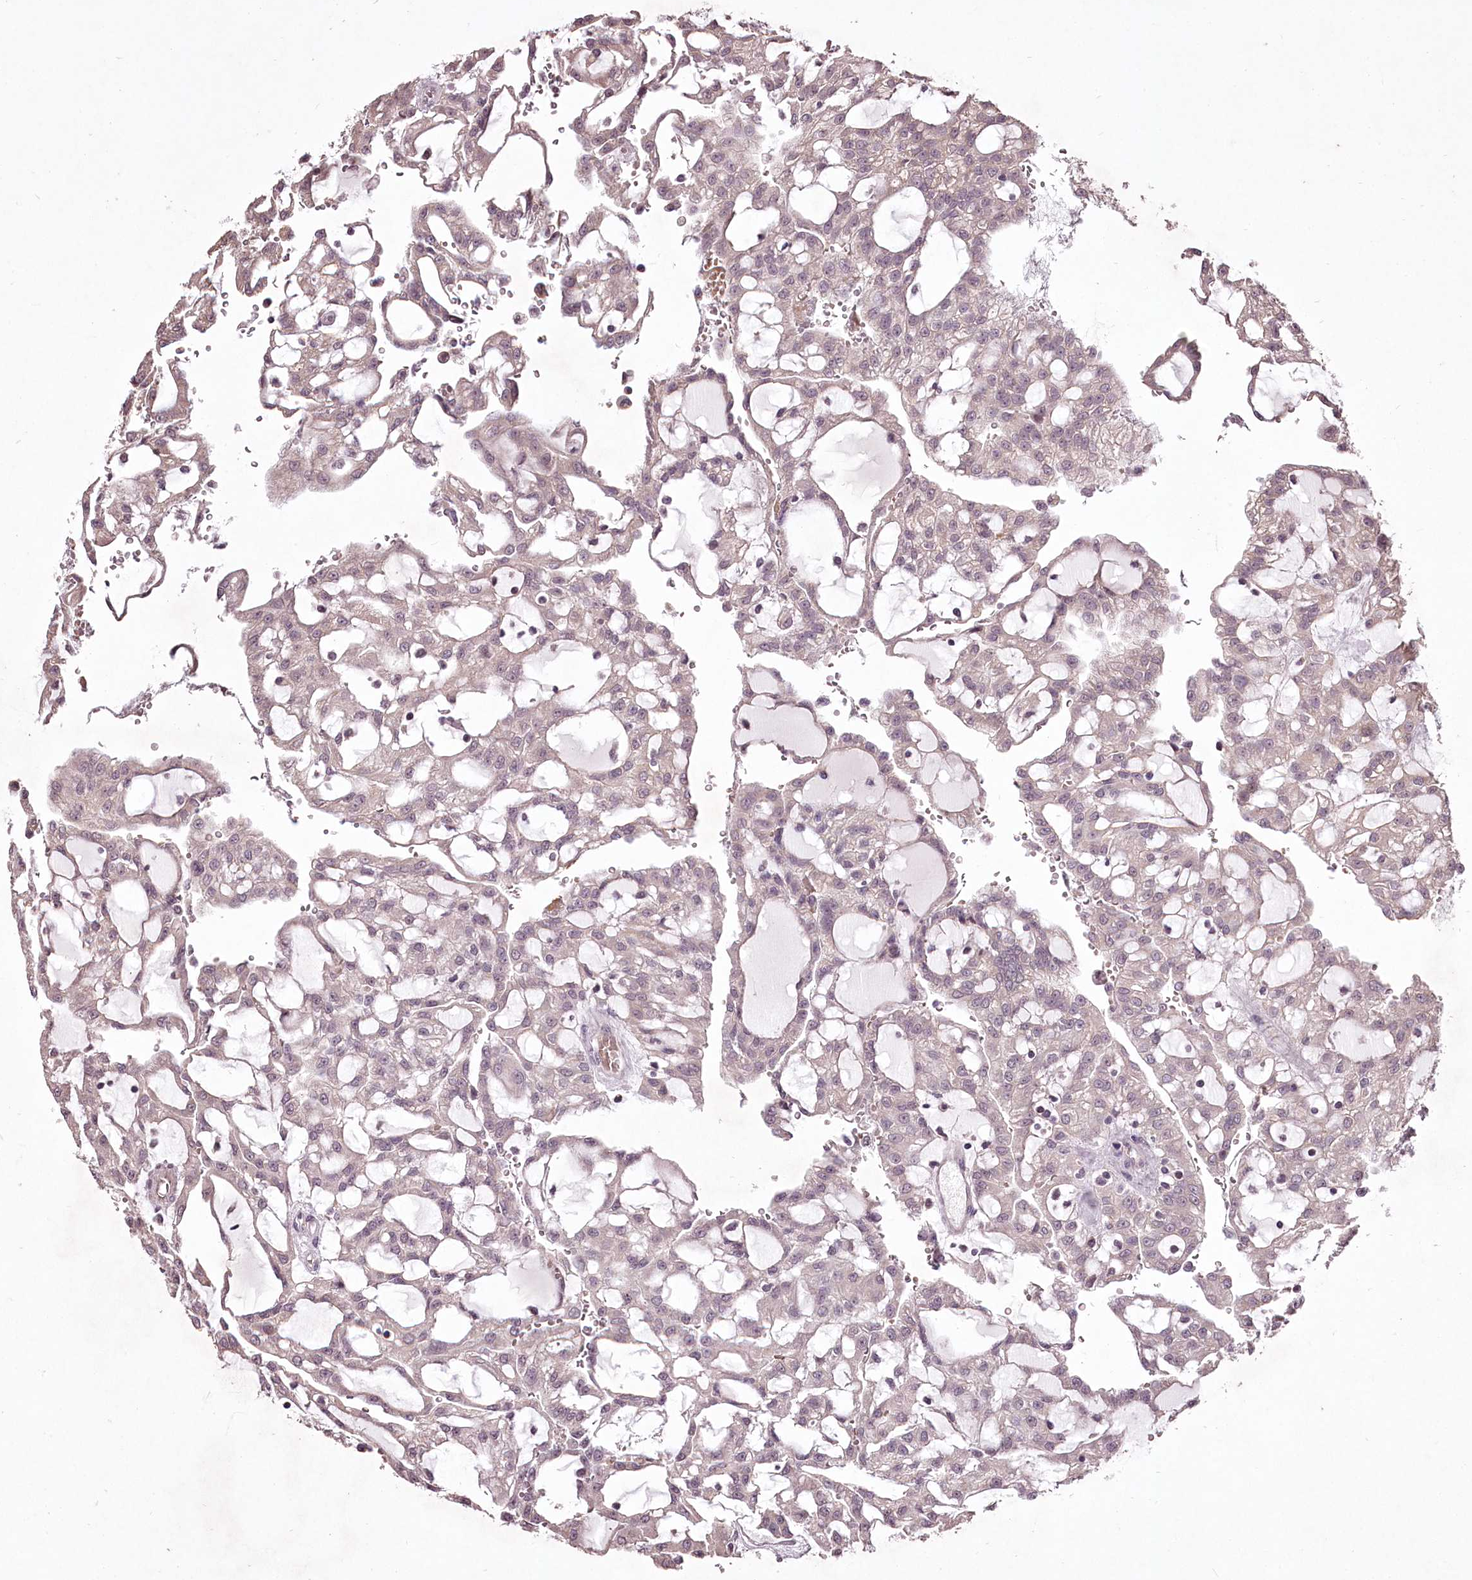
{"staining": {"intensity": "negative", "quantity": "none", "location": "none"}, "tissue": "renal cancer", "cell_type": "Tumor cells", "image_type": "cancer", "snomed": [{"axis": "morphology", "description": "Adenocarcinoma, NOS"}, {"axis": "topography", "description": "Kidney"}], "caption": "High magnification brightfield microscopy of renal cancer (adenocarcinoma) stained with DAB (3,3'-diaminobenzidine) (brown) and counterstained with hematoxylin (blue): tumor cells show no significant positivity. (IHC, brightfield microscopy, high magnification).", "gene": "ADRA1D", "patient": {"sex": "male", "age": 63}}